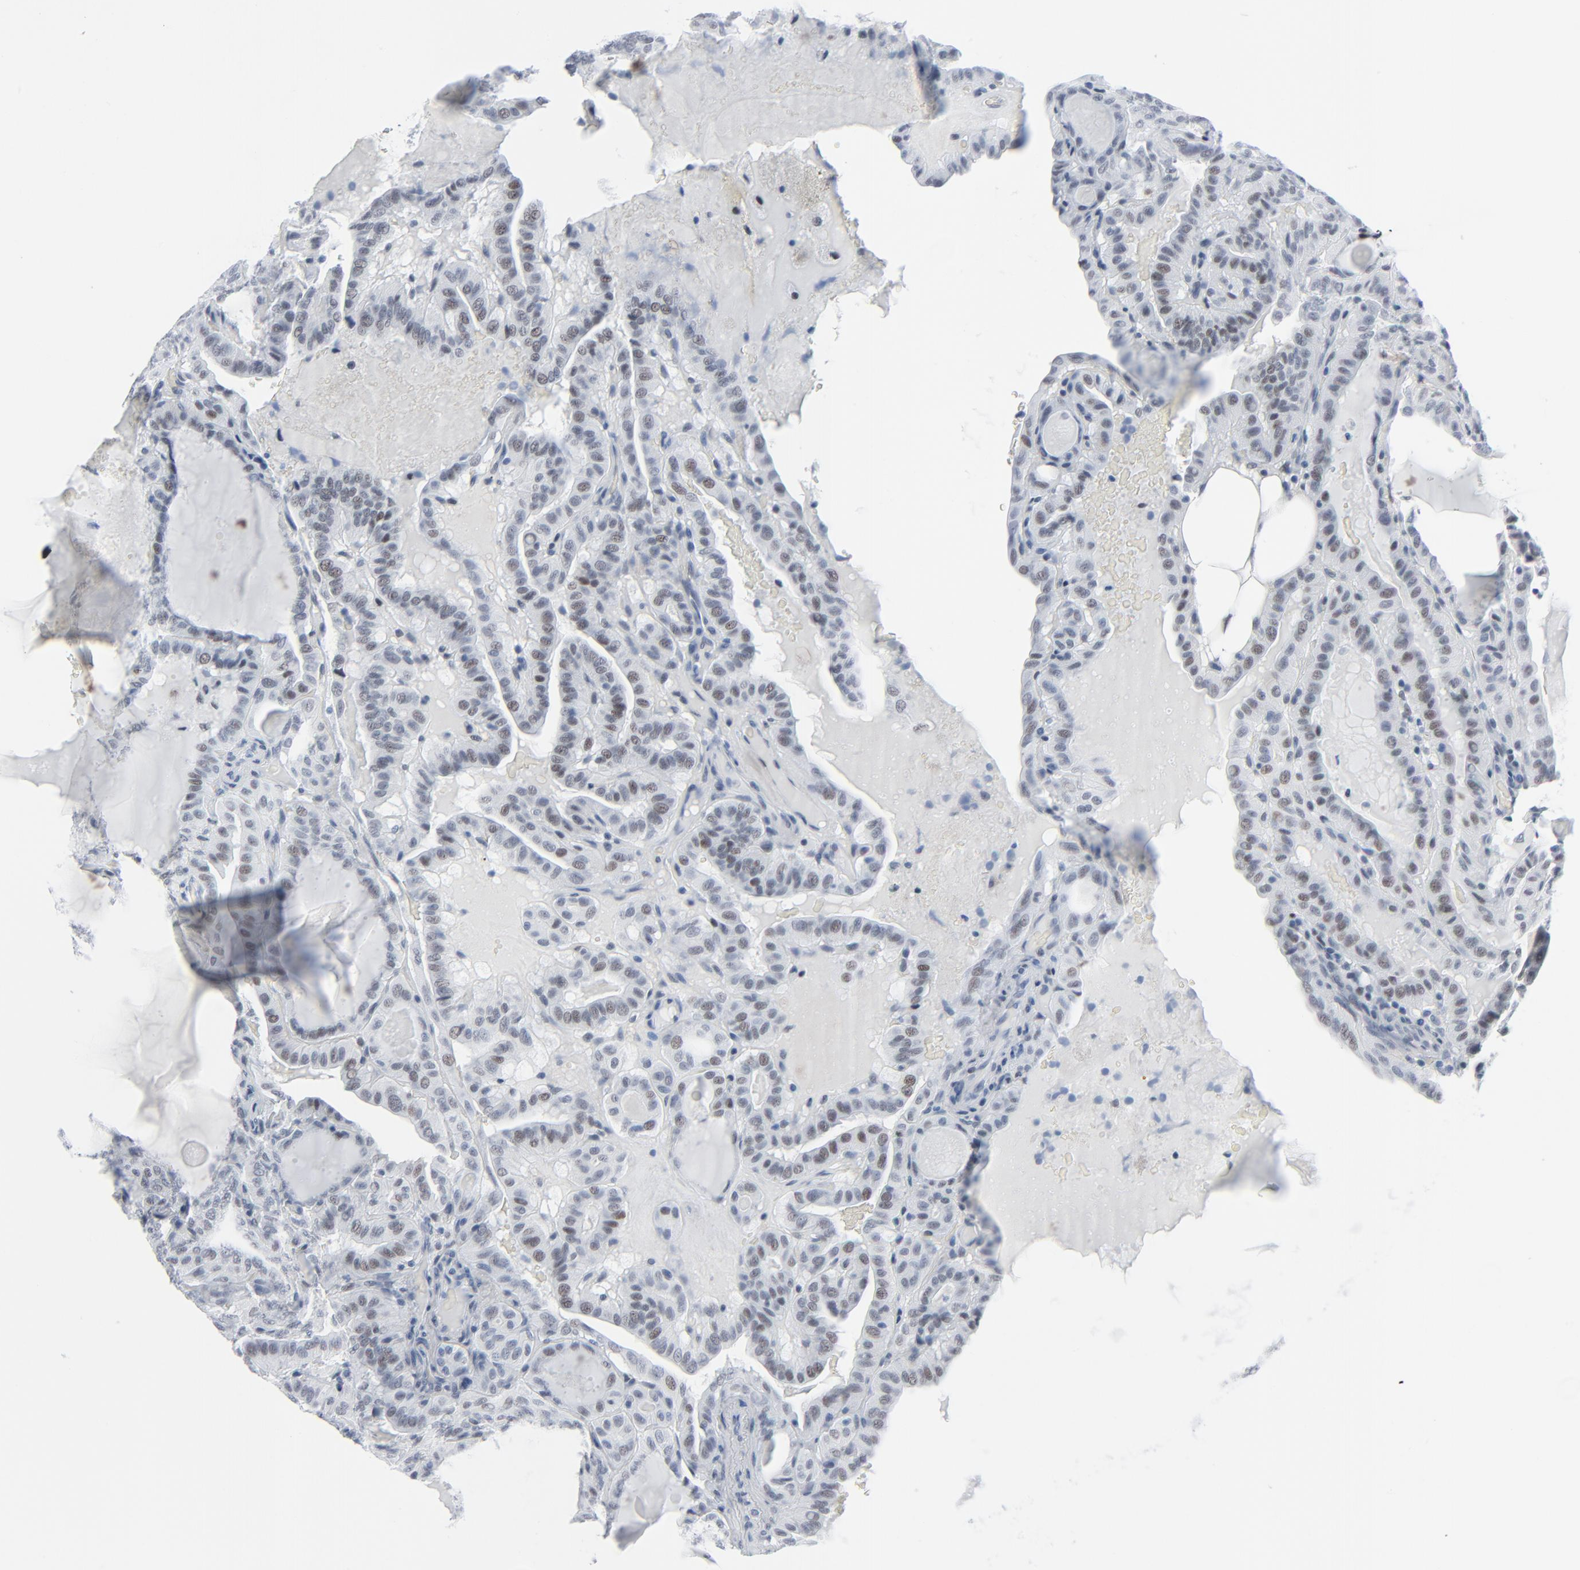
{"staining": {"intensity": "weak", "quantity": ">75%", "location": "nuclear"}, "tissue": "thyroid cancer", "cell_type": "Tumor cells", "image_type": "cancer", "snomed": [{"axis": "morphology", "description": "Papillary adenocarcinoma, NOS"}, {"axis": "topography", "description": "Thyroid gland"}], "caption": "Thyroid cancer (papillary adenocarcinoma) was stained to show a protein in brown. There is low levels of weak nuclear positivity in approximately >75% of tumor cells.", "gene": "SIRT1", "patient": {"sex": "male", "age": 77}}